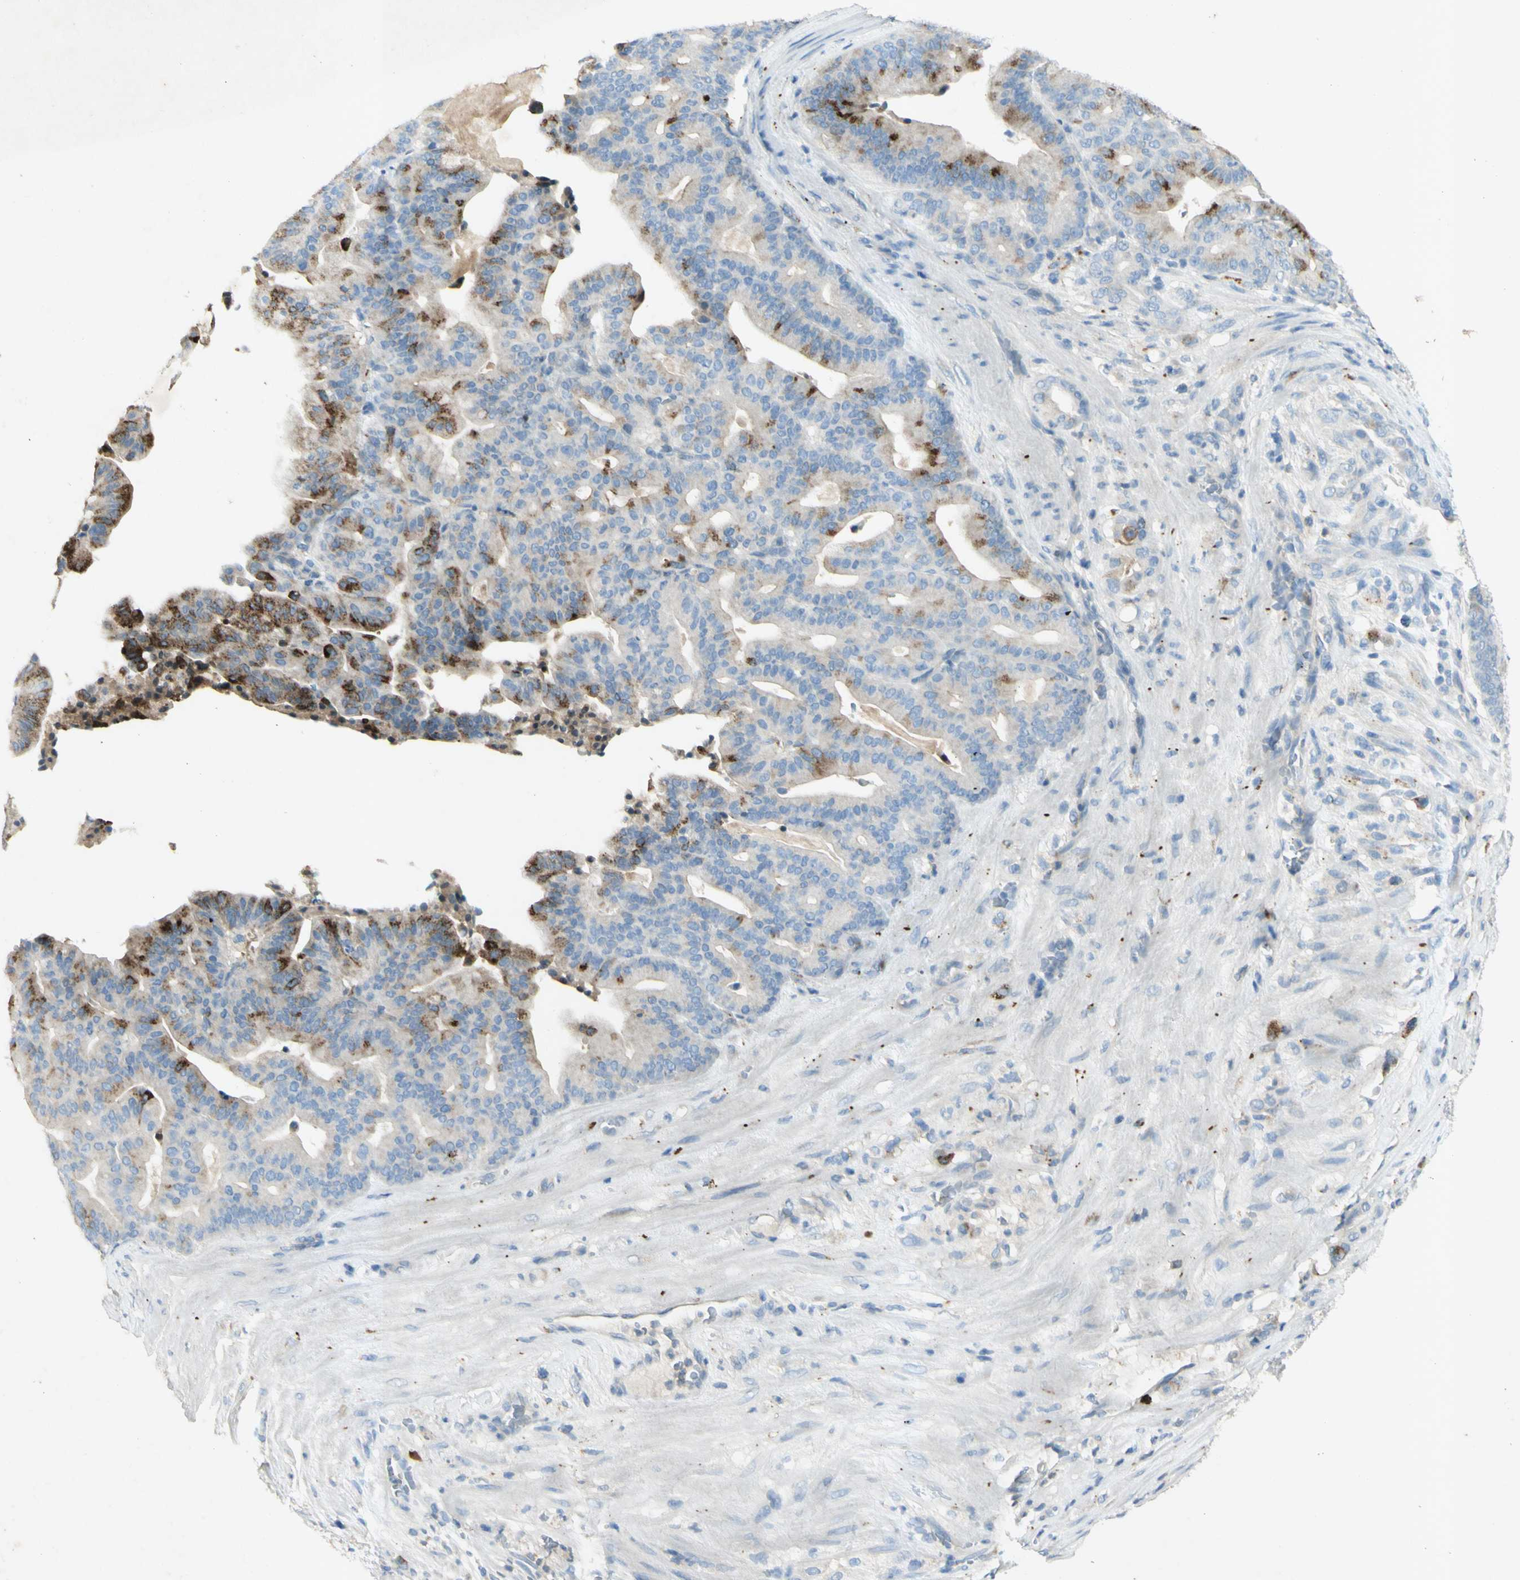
{"staining": {"intensity": "strong", "quantity": "<25%", "location": "cytoplasmic/membranous"}, "tissue": "pancreatic cancer", "cell_type": "Tumor cells", "image_type": "cancer", "snomed": [{"axis": "morphology", "description": "Adenocarcinoma, NOS"}, {"axis": "topography", "description": "Pancreas"}], "caption": "Pancreatic cancer (adenocarcinoma) stained with a brown dye shows strong cytoplasmic/membranous positive staining in approximately <25% of tumor cells.", "gene": "GDF15", "patient": {"sex": "male", "age": 63}}